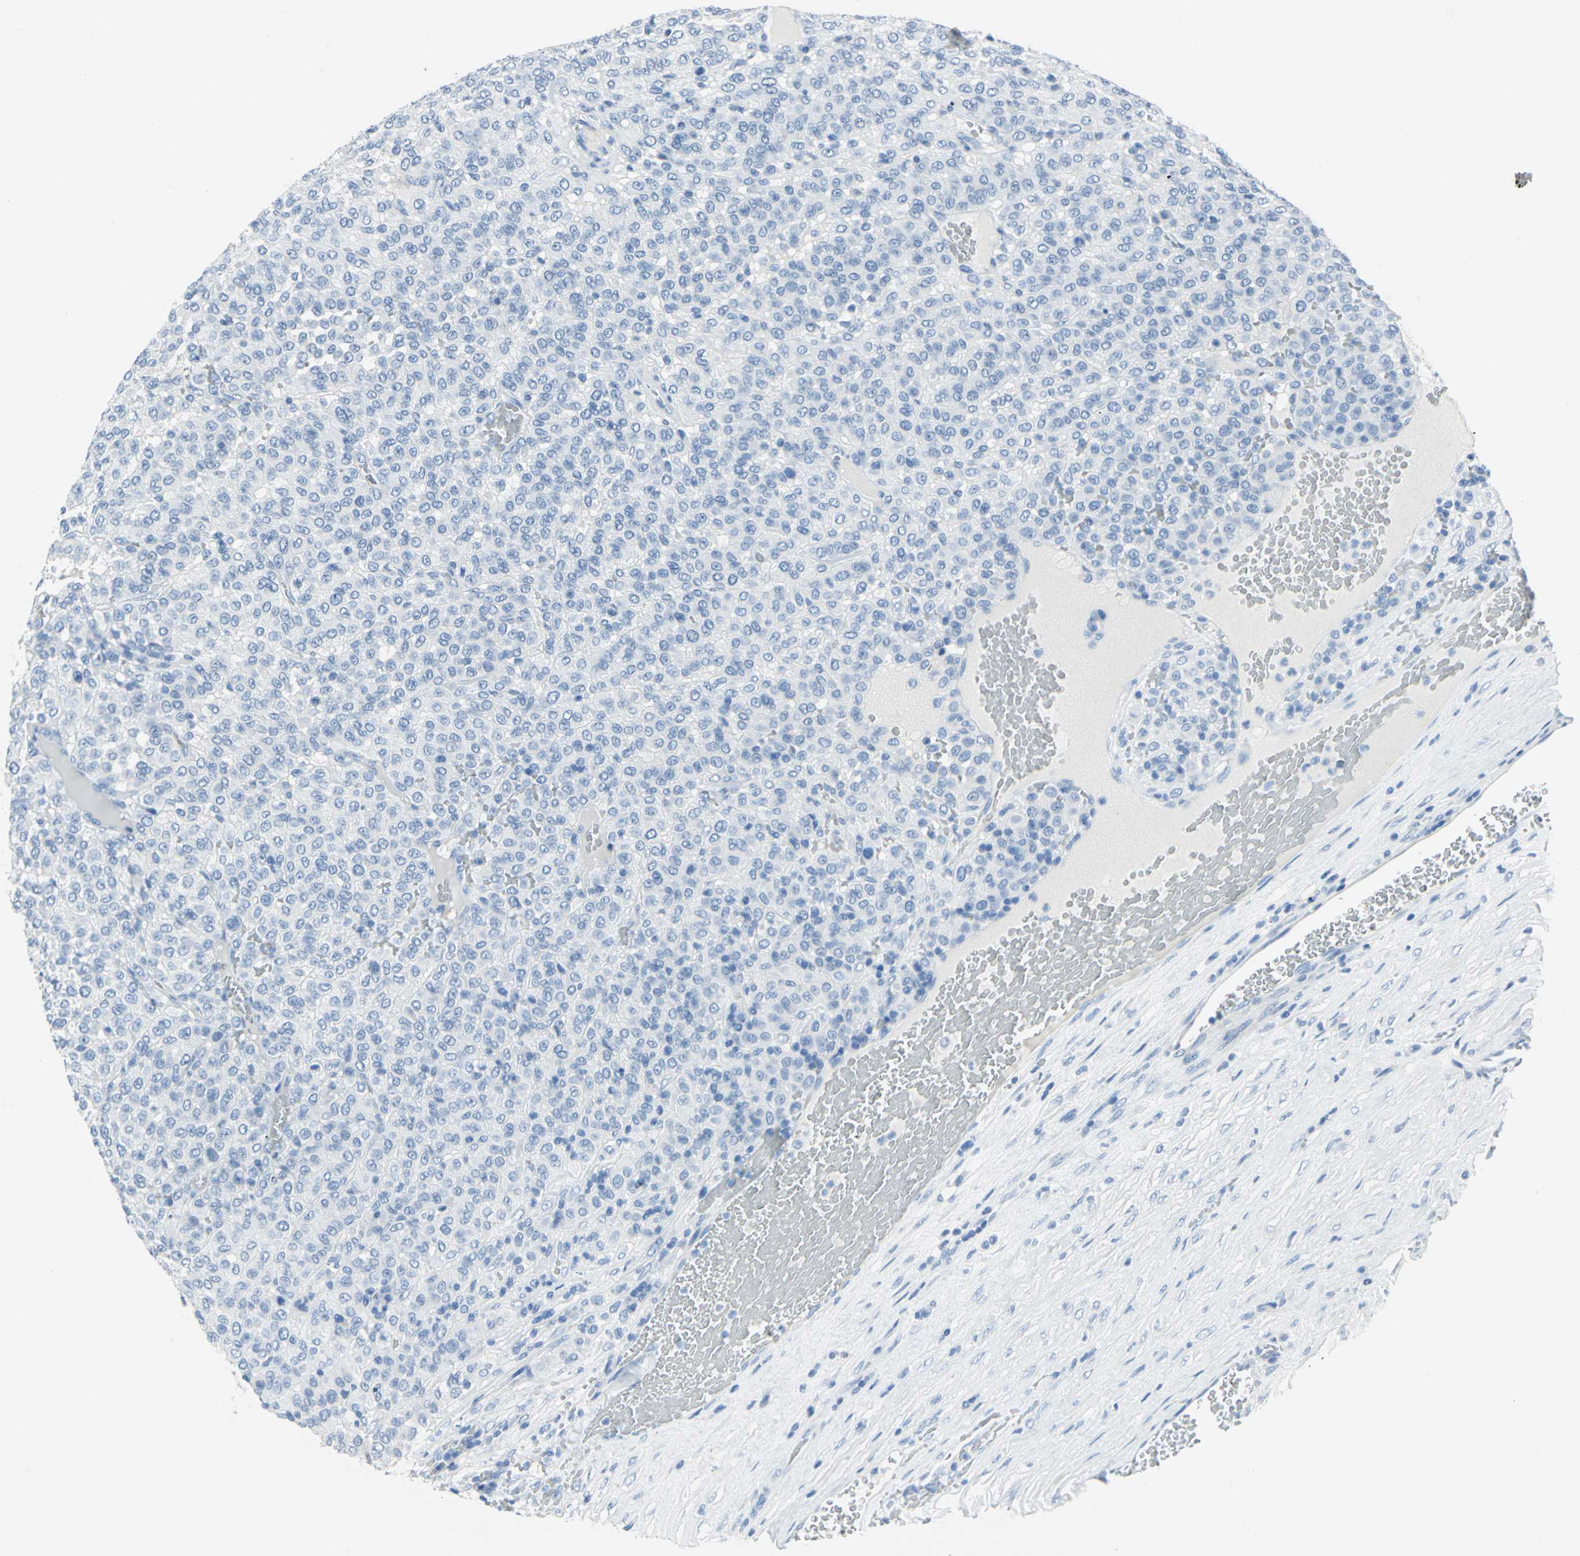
{"staining": {"intensity": "negative", "quantity": "none", "location": "none"}, "tissue": "melanoma", "cell_type": "Tumor cells", "image_type": "cancer", "snomed": [{"axis": "morphology", "description": "Malignant melanoma, Metastatic site"}, {"axis": "topography", "description": "Pancreas"}], "caption": "A high-resolution photomicrograph shows immunohistochemistry (IHC) staining of malignant melanoma (metastatic site), which shows no significant expression in tumor cells.", "gene": "SFN", "patient": {"sex": "female", "age": 30}}